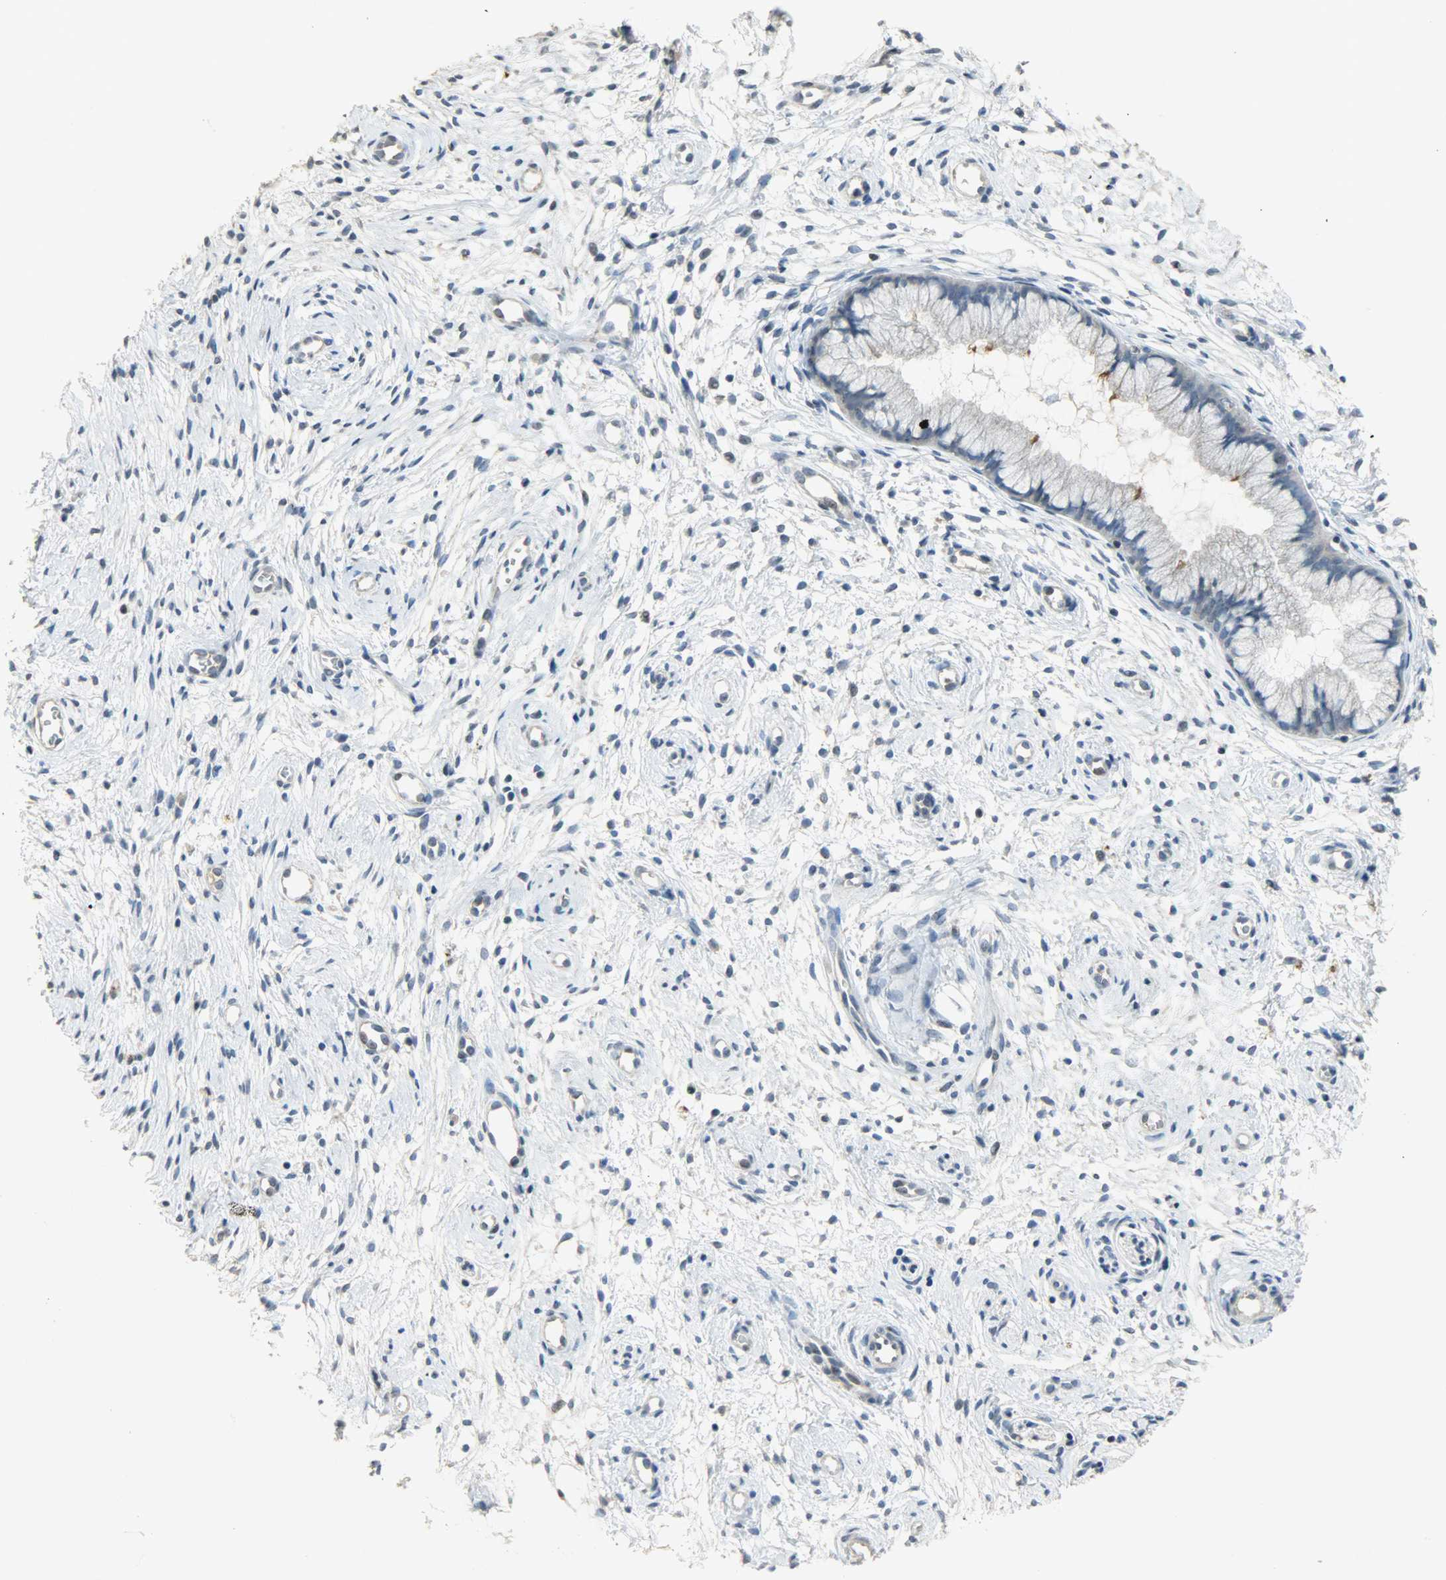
{"staining": {"intensity": "strong", "quantity": "25%-75%", "location": "cytoplasmic/membranous"}, "tissue": "cervix", "cell_type": "Glandular cells", "image_type": "normal", "snomed": [{"axis": "morphology", "description": "Normal tissue, NOS"}, {"axis": "topography", "description": "Cervix"}], "caption": "Benign cervix shows strong cytoplasmic/membranous positivity in about 25%-75% of glandular cells, visualized by immunohistochemistry. (Stains: DAB (3,3'-diaminobenzidine) in brown, nuclei in blue, Microscopy: brightfield microscopy at high magnification).", "gene": "DNAJB6", "patient": {"sex": "female", "age": 39}}